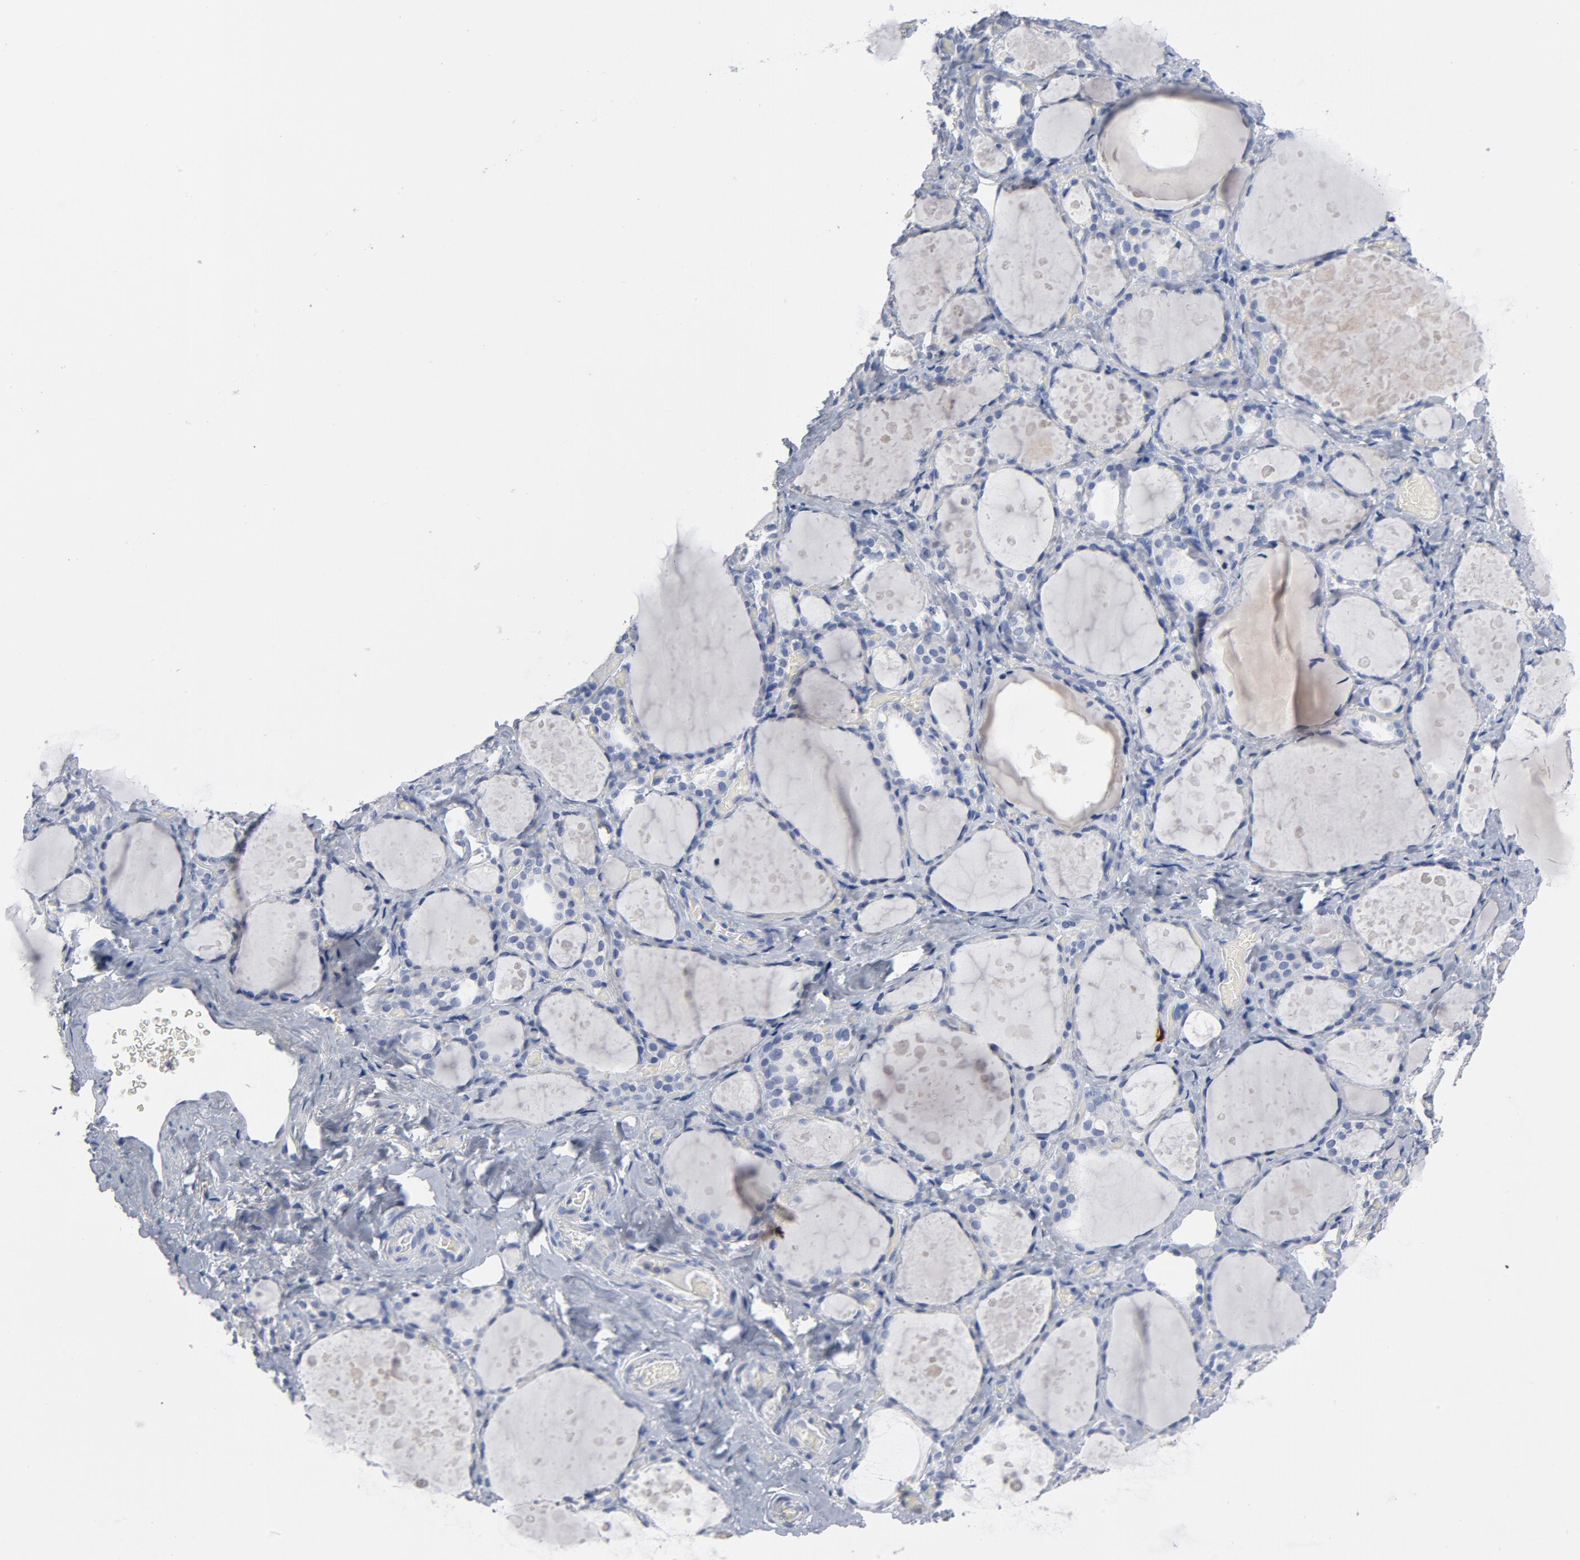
{"staining": {"intensity": "negative", "quantity": "none", "location": "none"}, "tissue": "thyroid gland", "cell_type": "Glandular cells", "image_type": "normal", "snomed": [{"axis": "morphology", "description": "Normal tissue, NOS"}, {"axis": "topography", "description": "Thyroid gland"}], "caption": "This image is of normal thyroid gland stained with immunohistochemistry to label a protein in brown with the nuclei are counter-stained blue. There is no staining in glandular cells.", "gene": "CDC20", "patient": {"sex": "female", "age": 75}}